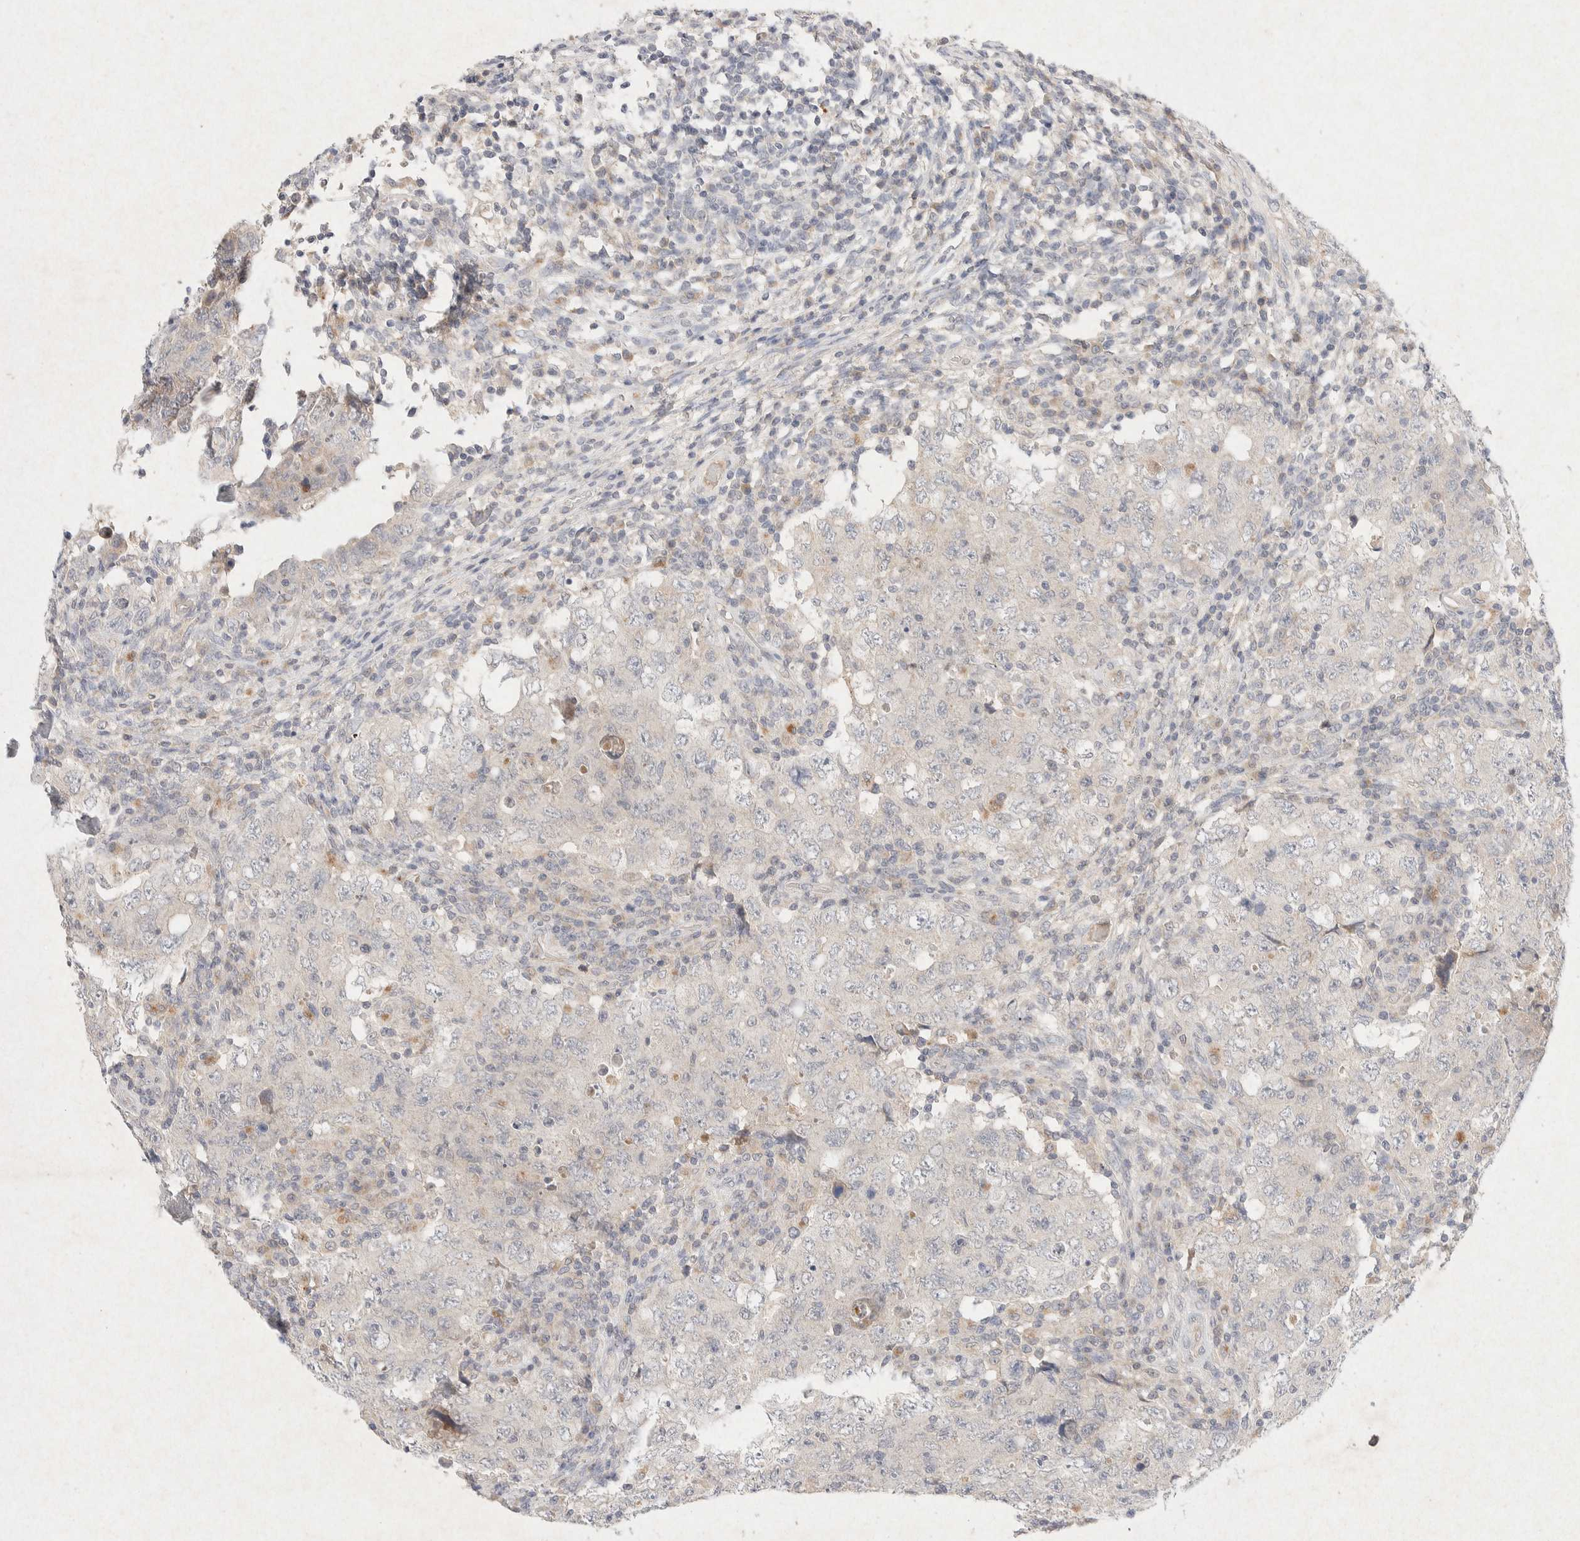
{"staining": {"intensity": "negative", "quantity": "none", "location": "none"}, "tissue": "testis cancer", "cell_type": "Tumor cells", "image_type": "cancer", "snomed": [{"axis": "morphology", "description": "Carcinoma, Embryonal, NOS"}, {"axis": "topography", "description": "Testis"}], "caption": "This is an IHC image of human testis cancer. There is no staining in tumor cells.", "gene": "GNAI1", "patient": {"sex": "male", "age": 26}}